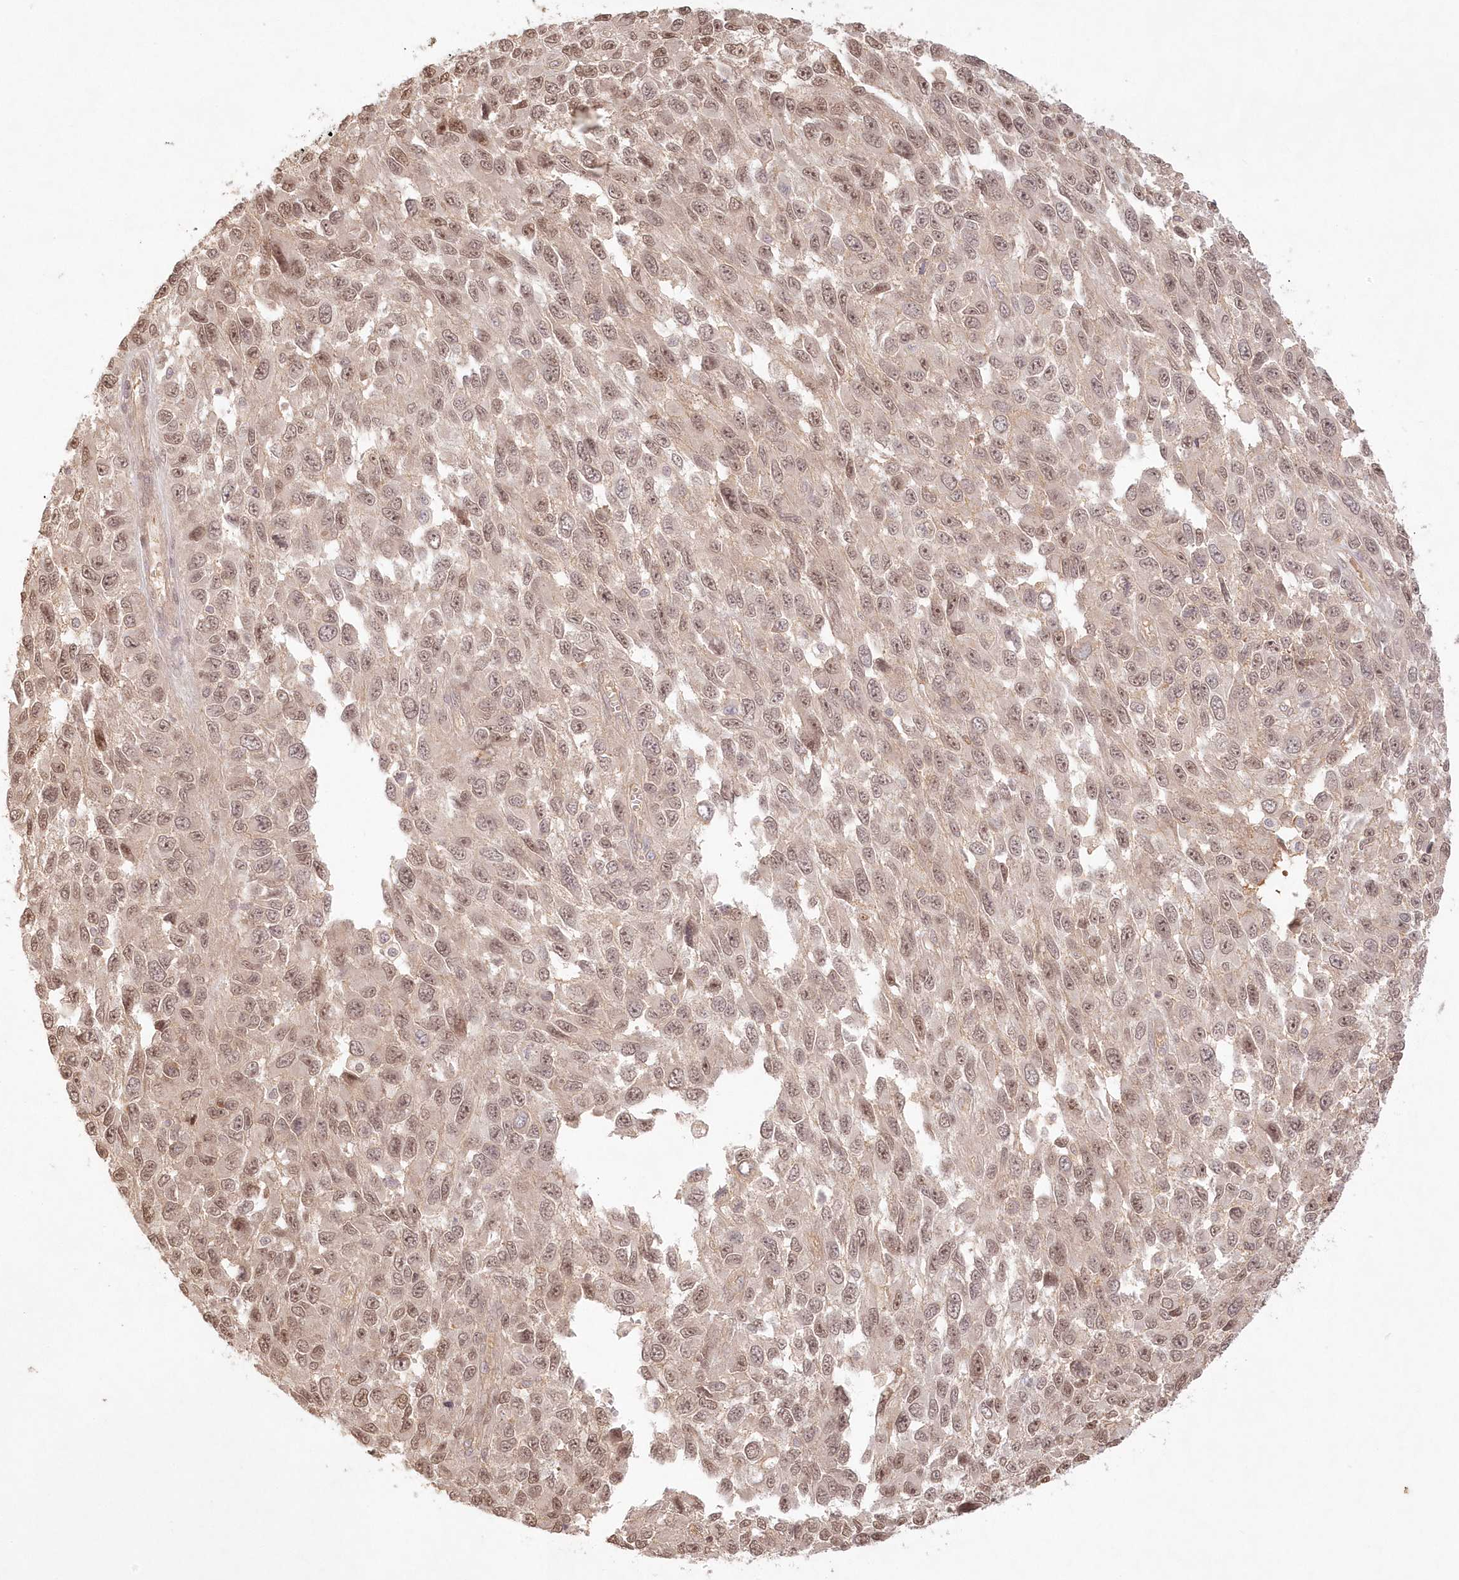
{"staining": {"intensity": "weak", "quantity": ">75%", "location": "nuclear"}, "tissue": "melanoma", "cell_type": "Tumor cells", "image_type": "cancer", "snomed": [{"axis": "morphology", "description": "Malignant melanoma, NOS"}, {"axis": "topography", "description": "Skin"}], "caption": "Protein analysis of malignant melanoma tissue displays weak nuclear positivity in approximately >75% of tumor cells.", "gene": "KIAA0232", "patient": {"sex": "female", "age": 96}}